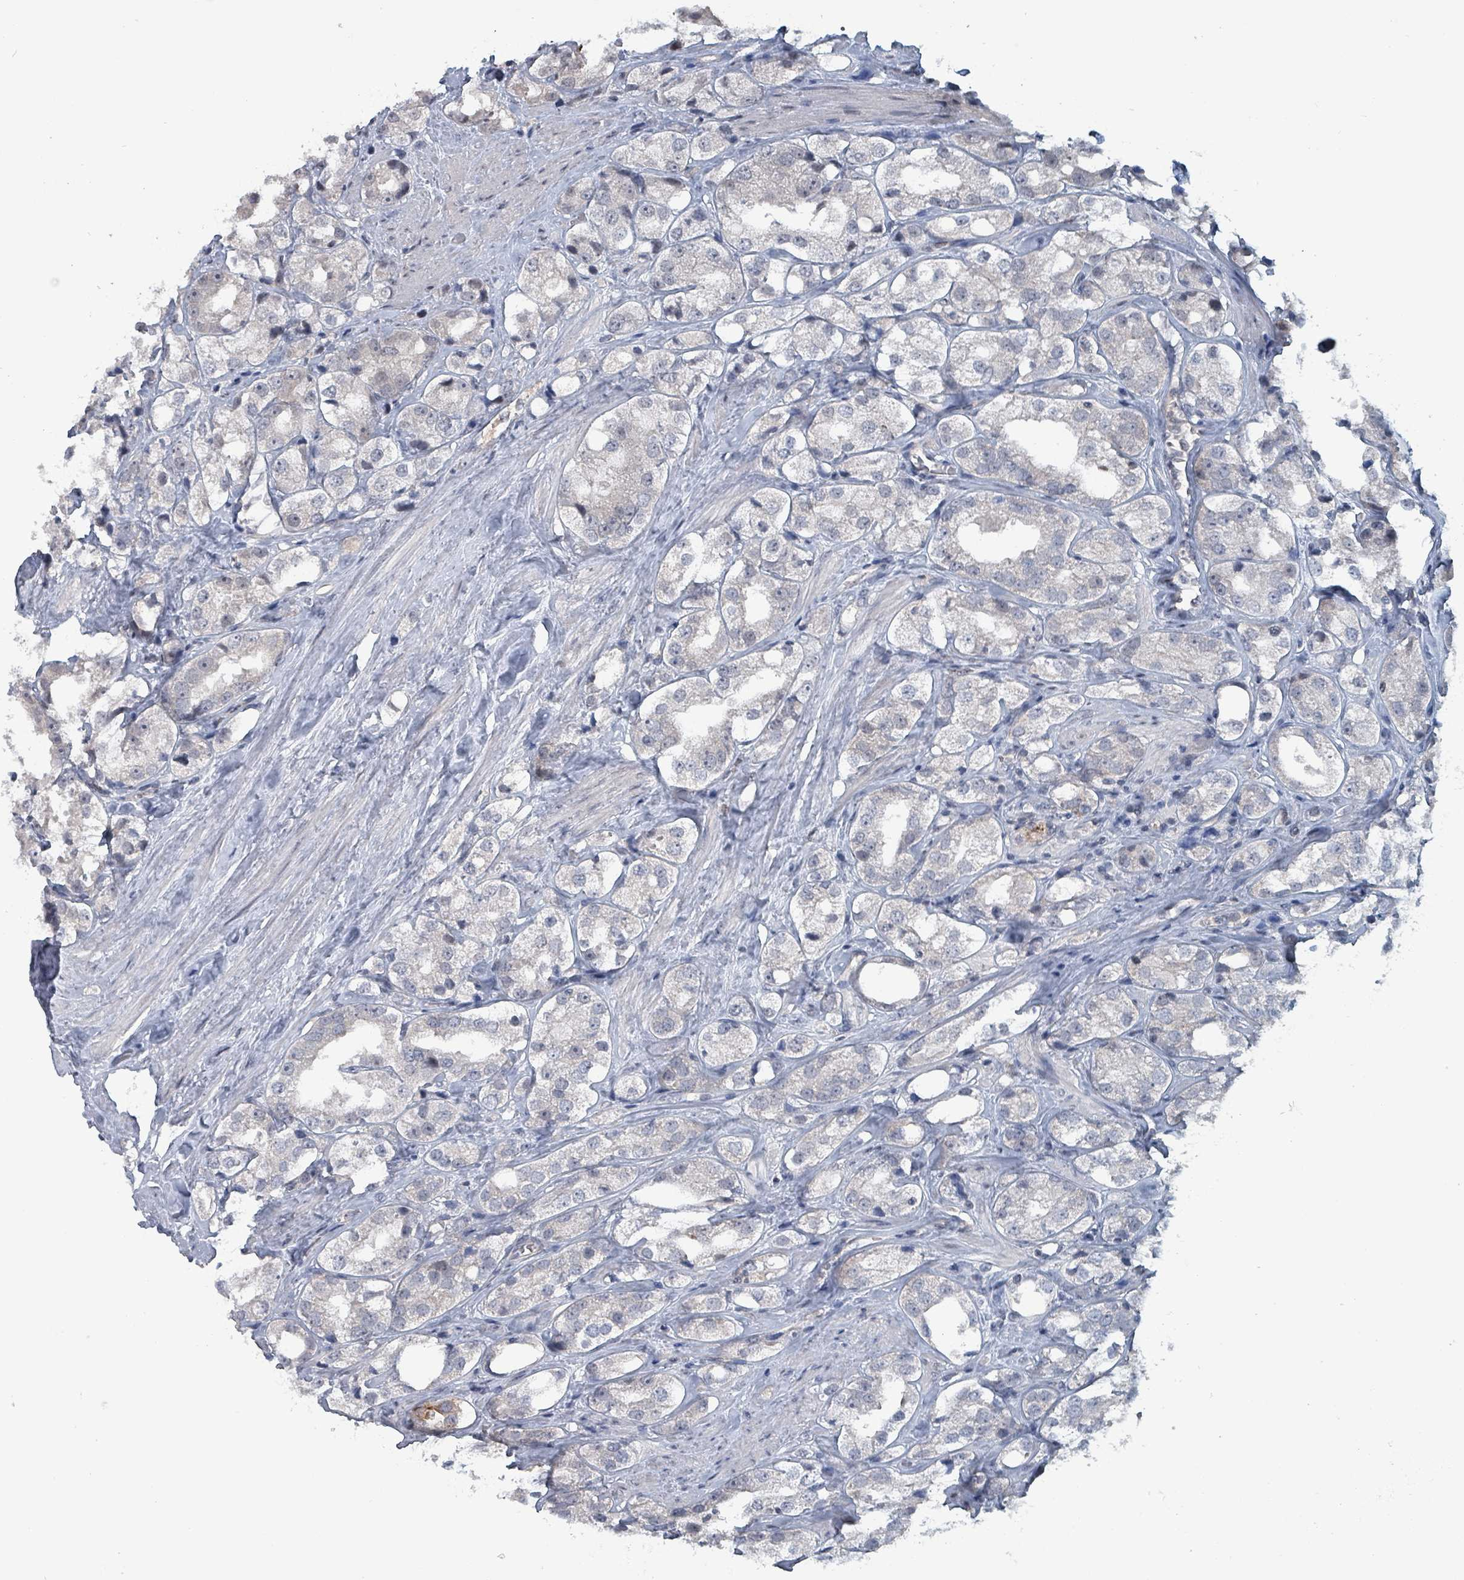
{"staining": {"intensity": "negative", "quantity": "none", "location": "none"}, "tissue": "prostate cancer", "cell_type": "Tumor cells", "image_type": "cancer", "snomed": [{"axis": "morphology", "description": "Adenocarcinoma, NOS"}, {"axis": "topography", "description": "Prostate"}], "caption": "A high-resolution image shows immunohistochemistry staining of prostate adenocarcinoma, which shows no significant positivity in tumor cells. The staining was performed using DAB (3,3'-diaminobenzidine) to visualize the protein expression in brown, while the nuclei were stained in blue with hematoxylin (Magnification: 20x).", "gene": "BIVM", "patient": {"sex": "male", "age": 79}}